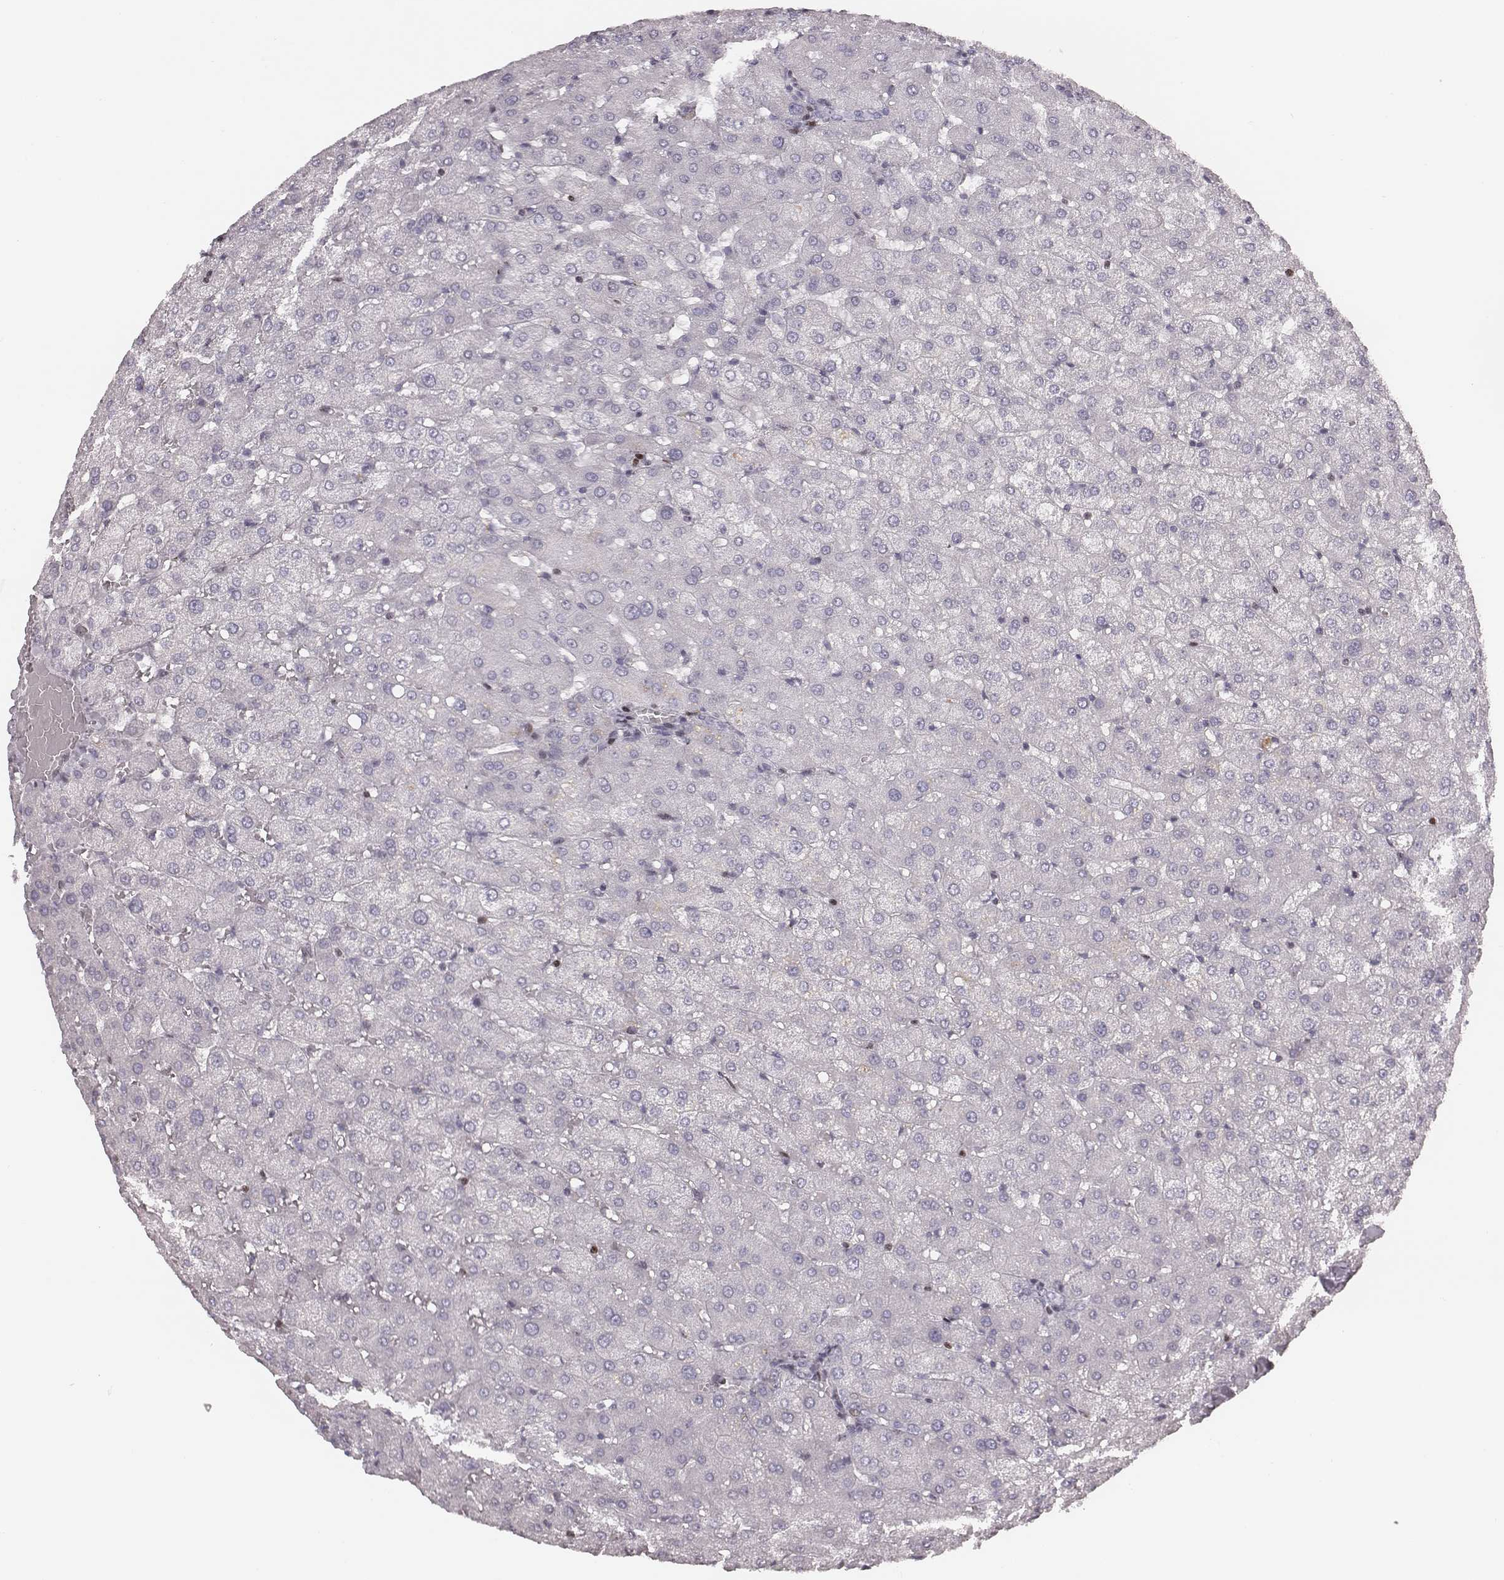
{"staining": {"intensity": "negative", "quantity": "none", "location": "none"}, "tissue": "liver", "cell_type": "Cholangiocytes", "image_type": "normal", "snomed": [{"axis": "morphology", "description": "Normal tissue, NOS"}, {"axis": "topography", "description": "Liver"}], "caption": "Immunohistochemistry photomicrograph of benign human liver stained for a protein (brown), which demonstrates no staining in cholangiocytes. (DAB immunohistochemistry, high magnification).", "gene": "NDC1", "patient": {"sex": "female", "age": 50}}